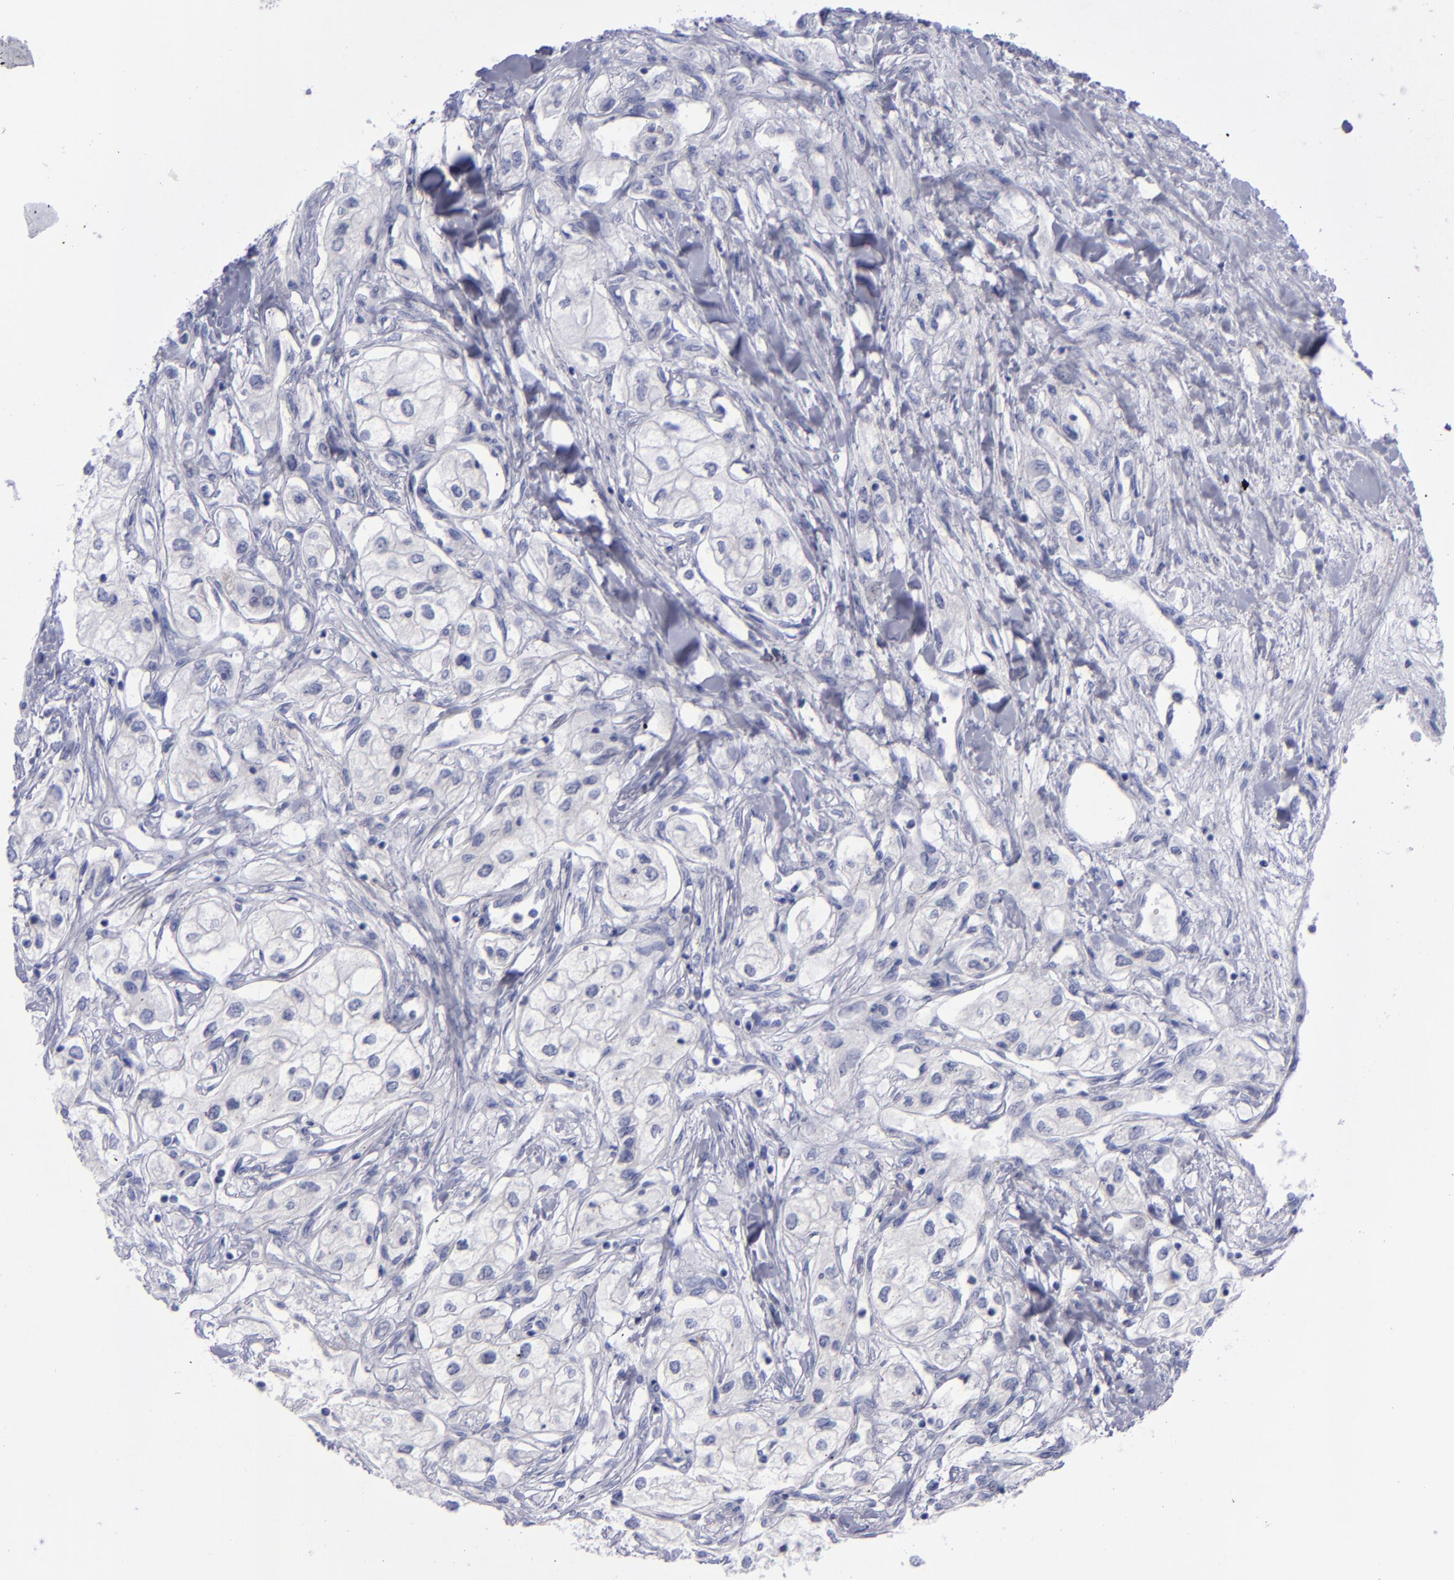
{"staining": {"intensity": "negative", "quantity": "none", "location": "none"}, "tissue": "renal cancer", "cell_type": "Tumor cells", "image_type": "cancer", "snomed": [{"axis": "morphology", "description": "Adenocarcinoma, NOS"}, {"axis": "topography", "description": "Kidney"}], "caption": "Micrograph shows no significant protein staining in tumor cells of renal cancer (adenocarcinoma).", "gene": "AURKA", "patient": {"sex": "male", "age": 57}}